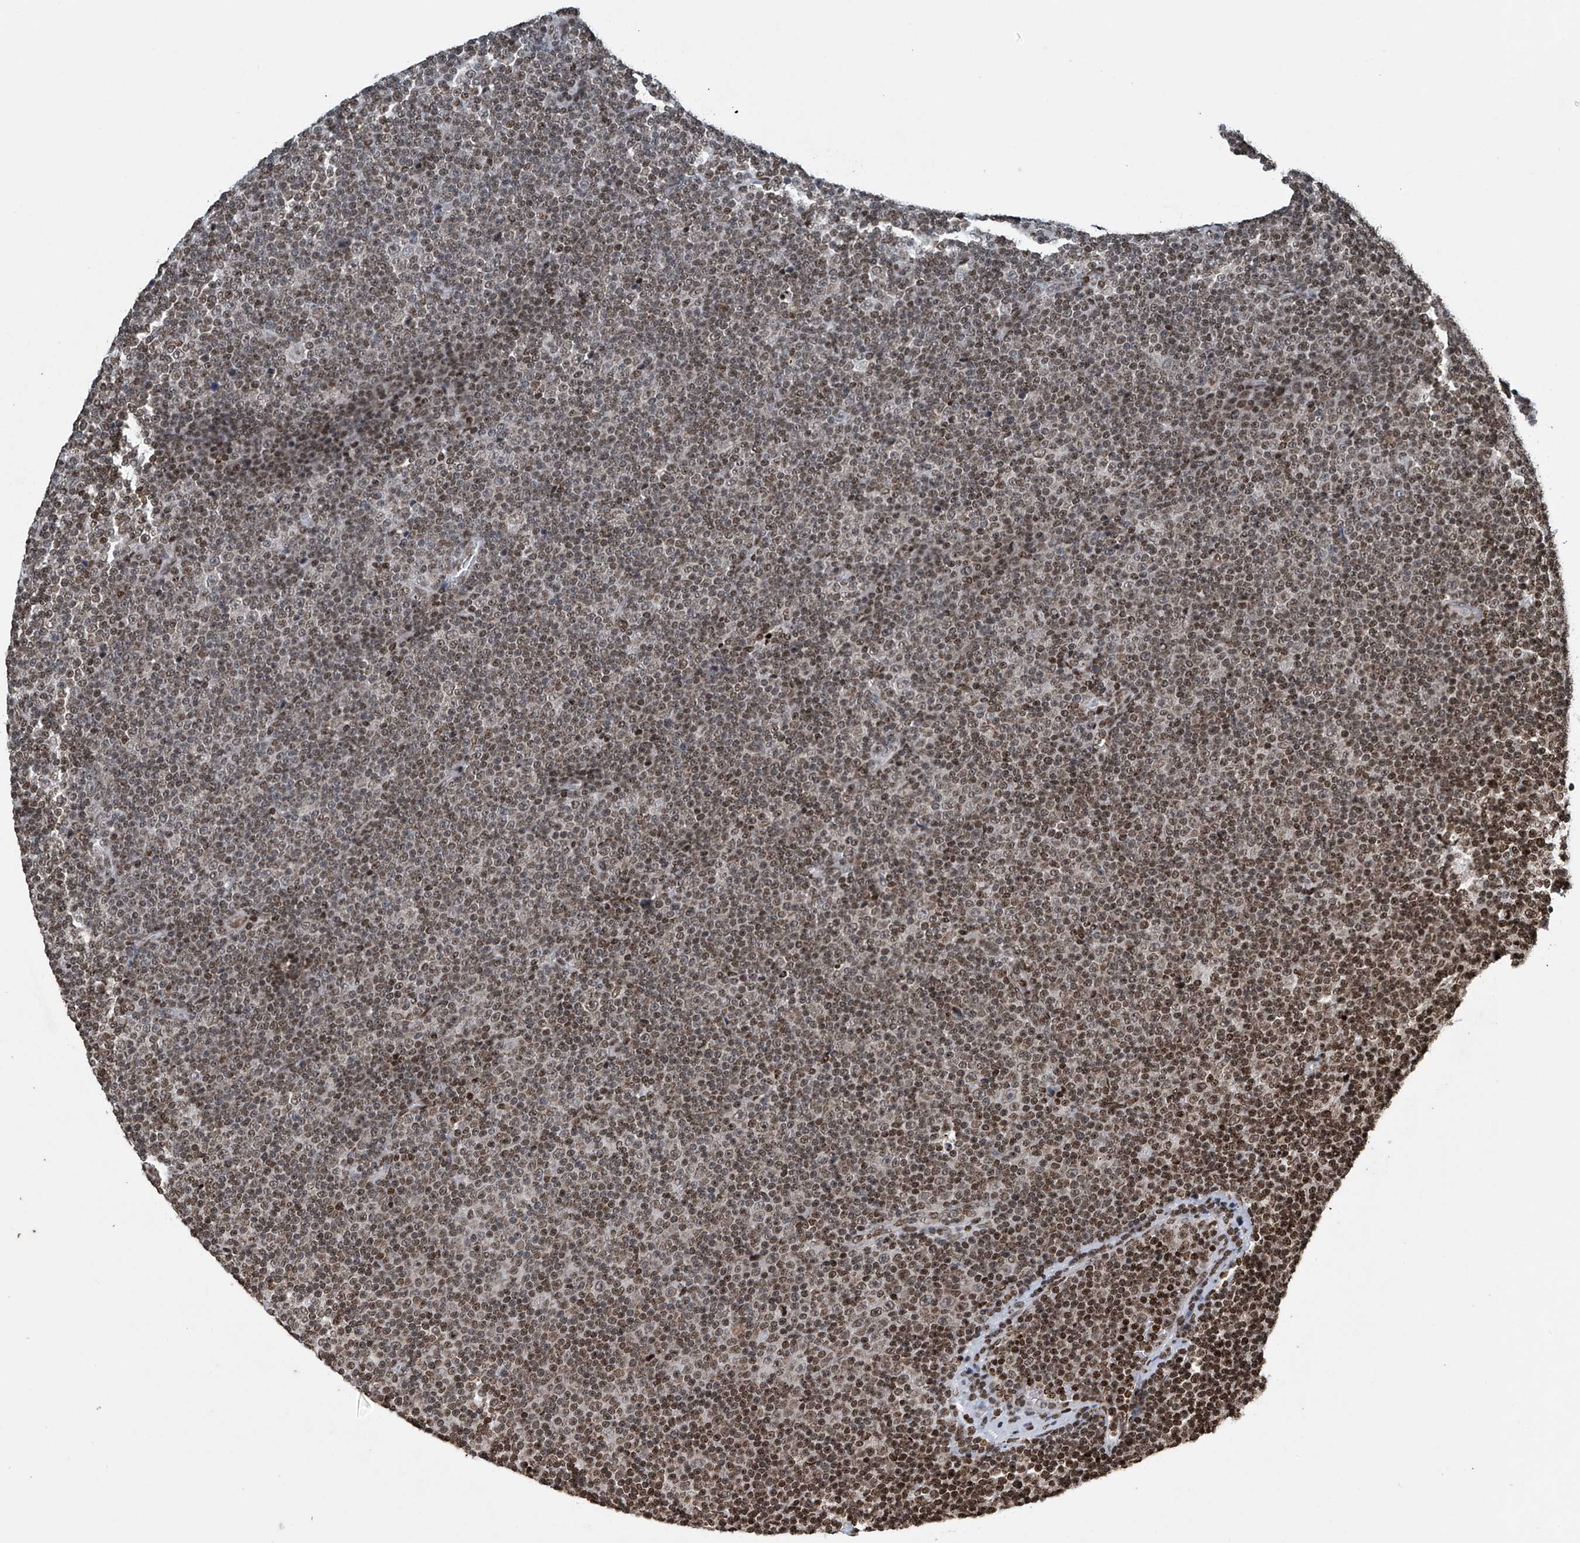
{"staining": {"intensity": "moderate", "quantity": ">75%", "location": "nuclear"}, "tissue": "lymphoma", "cell_type": "Tumor cells", "image_type": "cancer", "snomed": [{"axis": "morphology", "description": "Malignant lymphoma, non-Hodgkin's type, Low grade"}, {"axis": "topography", "description": "Lymph node"}], "caption": "Immunohistochemical staining of human lymphoma reveals medium levels of moderate nuclear protein positivity in about >75% of tumor cells.", "gene": "H4C16", "patient": {"sex": "female", "age": 67}}